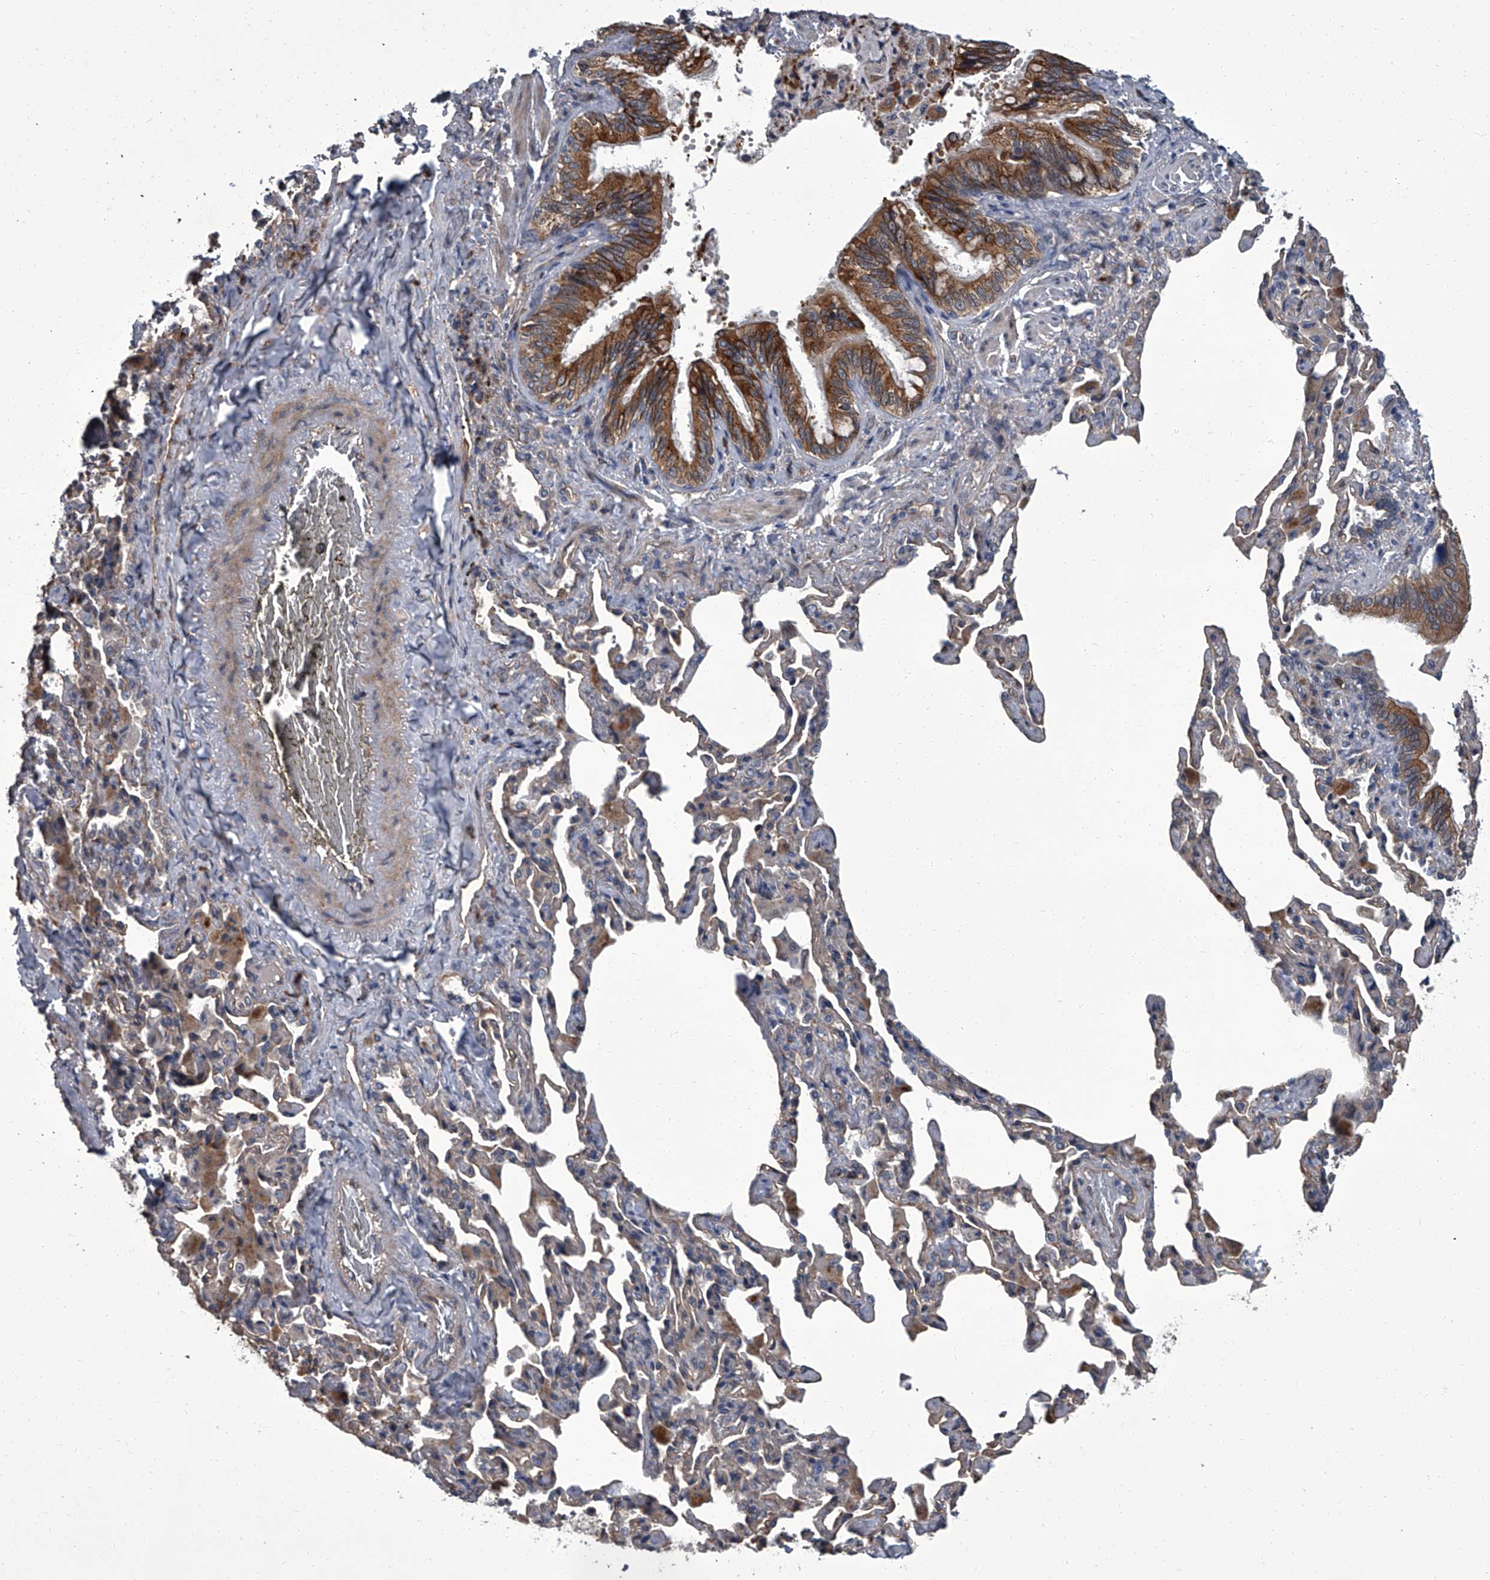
{"staining": {"intensity": "strong", "quantity": ">75%", "location": "cytoplasmic/membranous"}, "tissue": "bronchus", "cell_type": "Respiratory epithelial cells", "image_type": "normal", "snomed": [{"axis": "morphology", "description": "Normal tissue, NOS"}, {"axis": "morphology", "description": "Inflammation, NOS"}, {"axis": "topography", "description": "Lung"}], "caption": "A brown stain labels strong cytoplasmic/membranous staining of a protein in respiratory epithelial cells of normal human bronchus. The protein of interest is stained brown, and the nuclei are stained in blue (DAB IHC with brightfield microscopy, high magnification).", "gene": "SIRT4", "patient": {"sex": "female", "age": 46}}